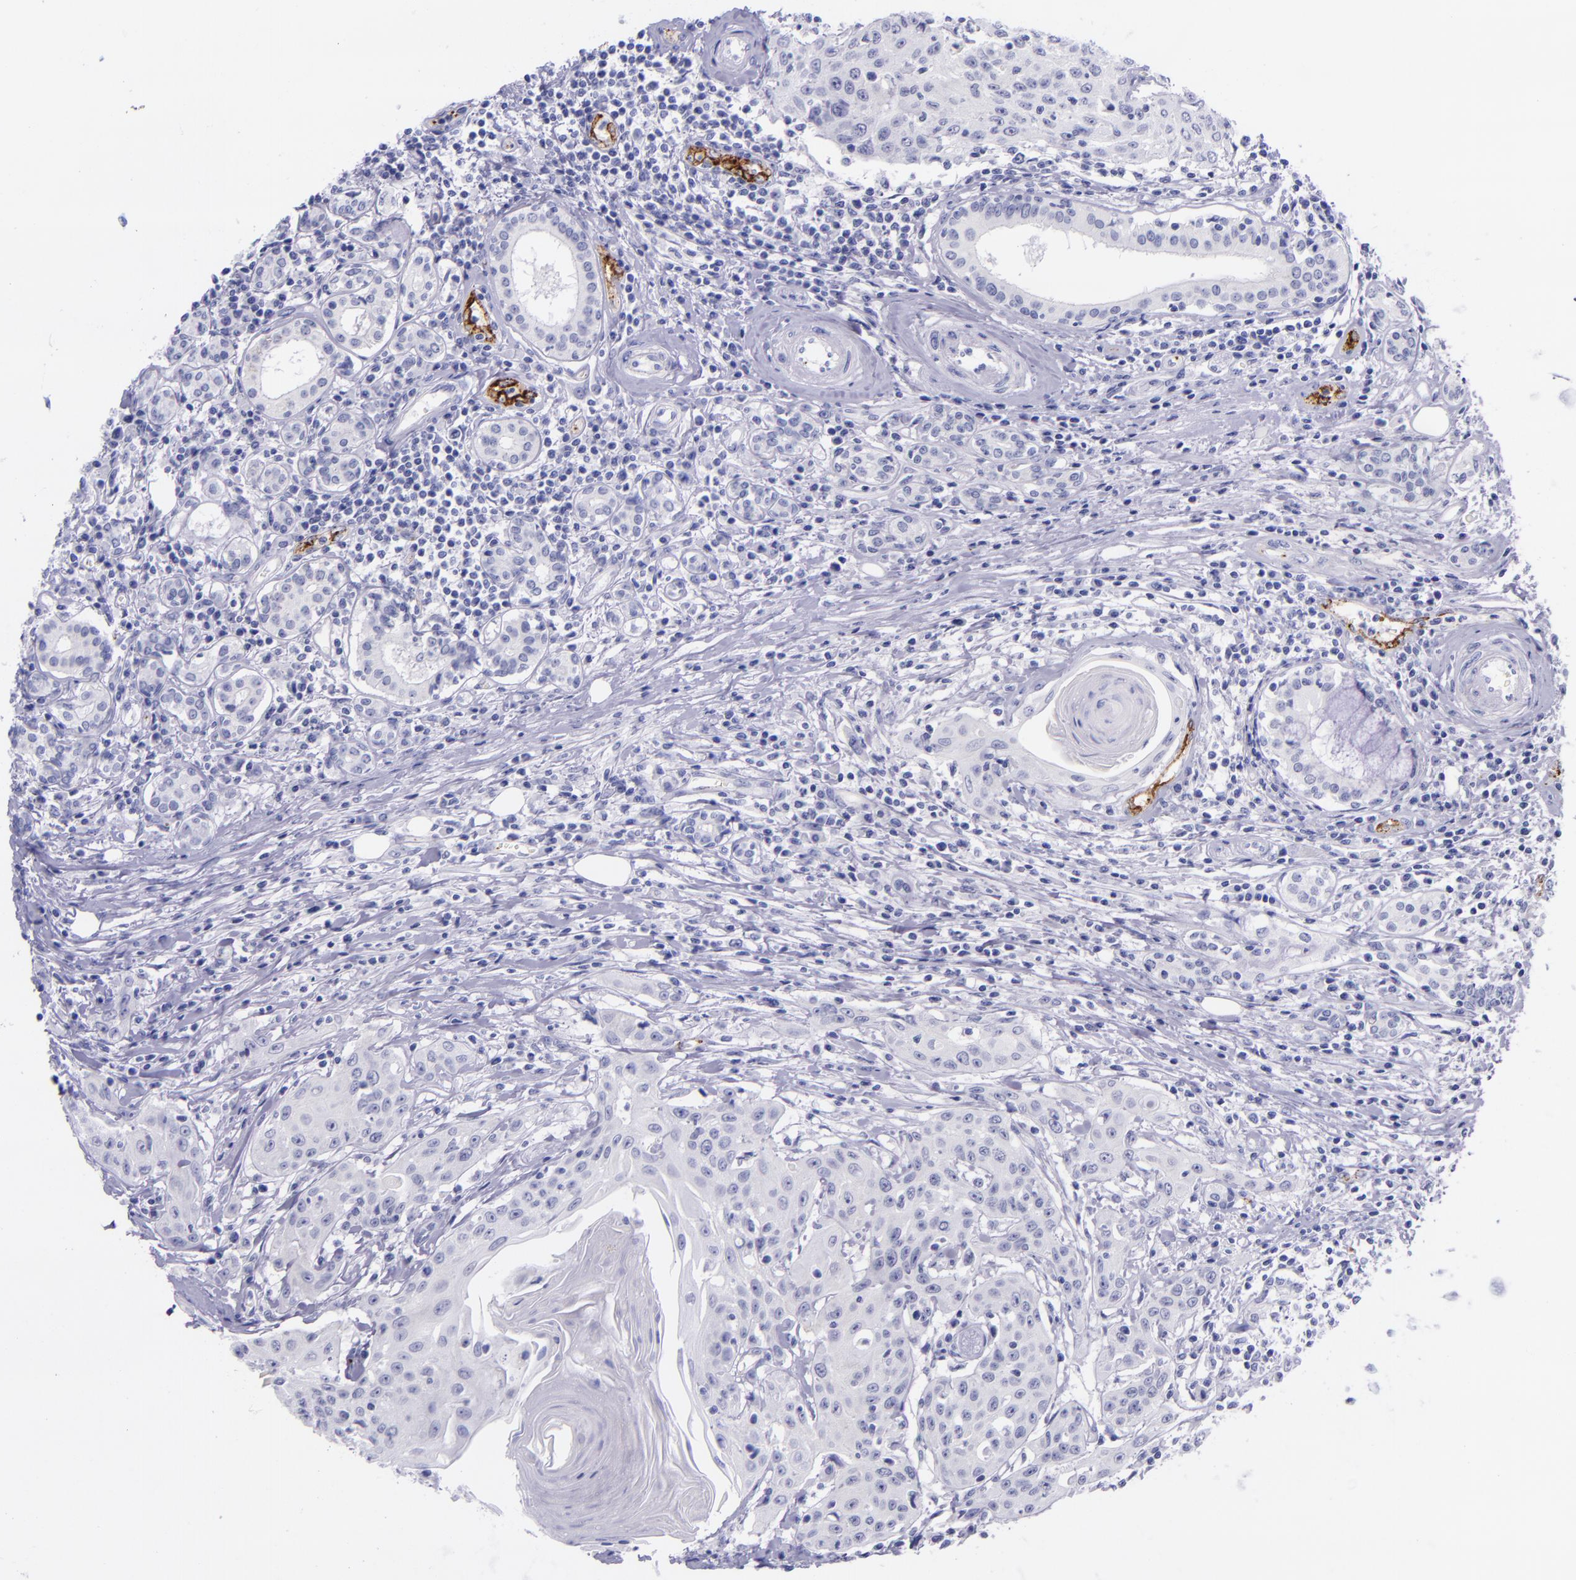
{"staining": {"intensity": "negative", "quantity": "none", "location": "none"}, "tissue": "head and neck cancer", "cell_type": "Tumor cells", "image_type": "cancer", "snomed": [{"axis": "morphology", "description": "Squamous cell carcinoma, NOS"}, {"axis": "morphology", "description": "Squamous cell carcinoma, metastatic, NOS"}, {"axis": "topography", "description": "Lymph node"}, {"axis": "topography", "description": "Salivary gland"}, {"axis": "topography", "description": "Head-Neck"}], "caption": "IHC micrograph of human head and neck squamous cell carcinoma stained for a protein (brown), which shows no staining in tumor cells.", "gene": "SELE", "patient": {"sex": "female", "age": 74}}